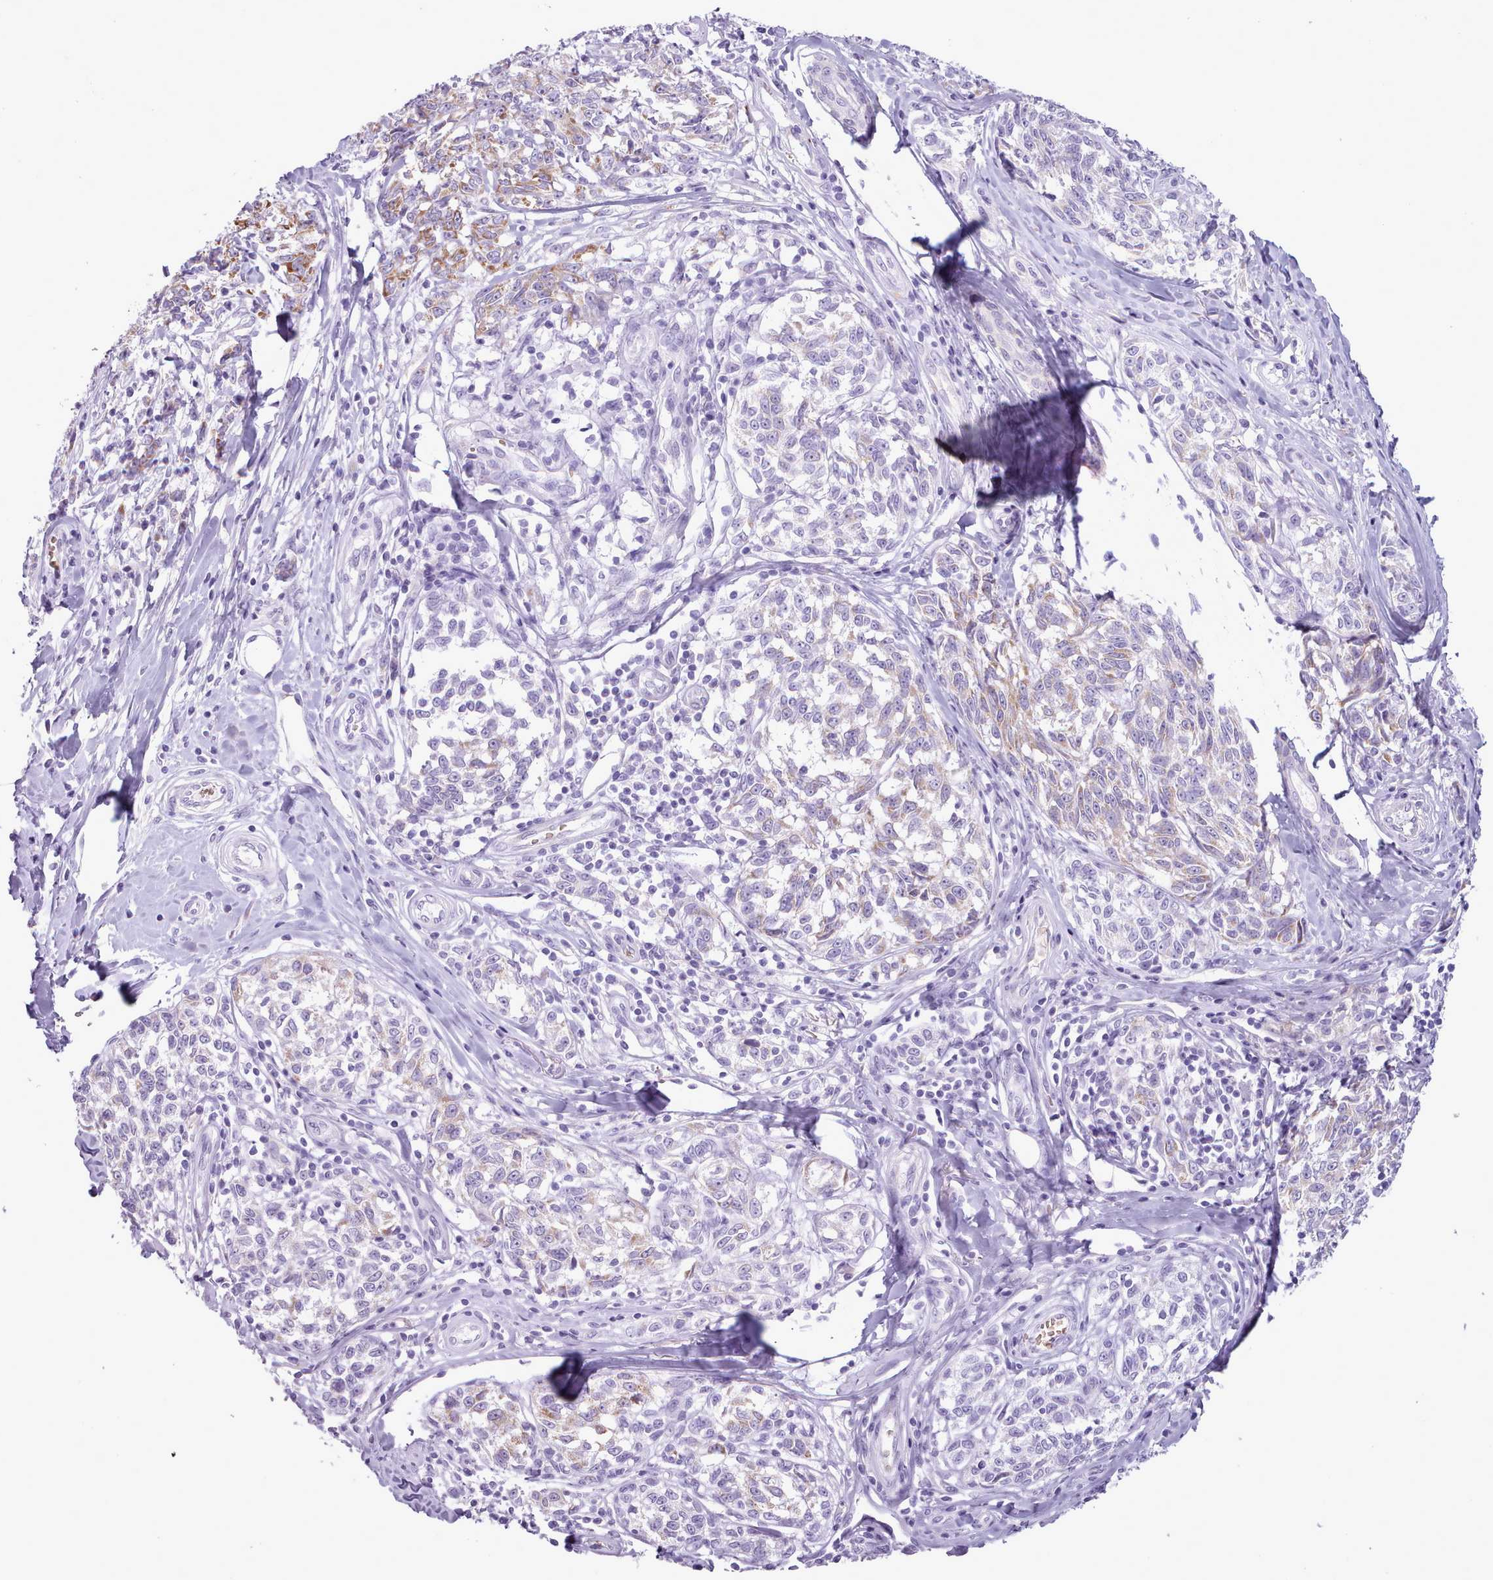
{"staining": {"intensity": "moderate", "quantity": "<25%", "location": "cytoplasmic/membranous"}, "tissue": "melanoma", "cell_type": "Tumor cells", "image_type": "cancer", "snomed": [{"axis": "morphology", "description": "Normal tissue, NOS"}, {"axis": "morphology", "description": "Malignant melanoma, NOS"}, {"axis": "topography", "description": "Skin"}], "caption": "Melanoma tissue shows moderate cytoplasmic/membranous expression in approximately <25% of tumor cells, visualized by immunohistochemistry.", "gene": "AK4", "patient": {"sex": "female", "age": 64}}